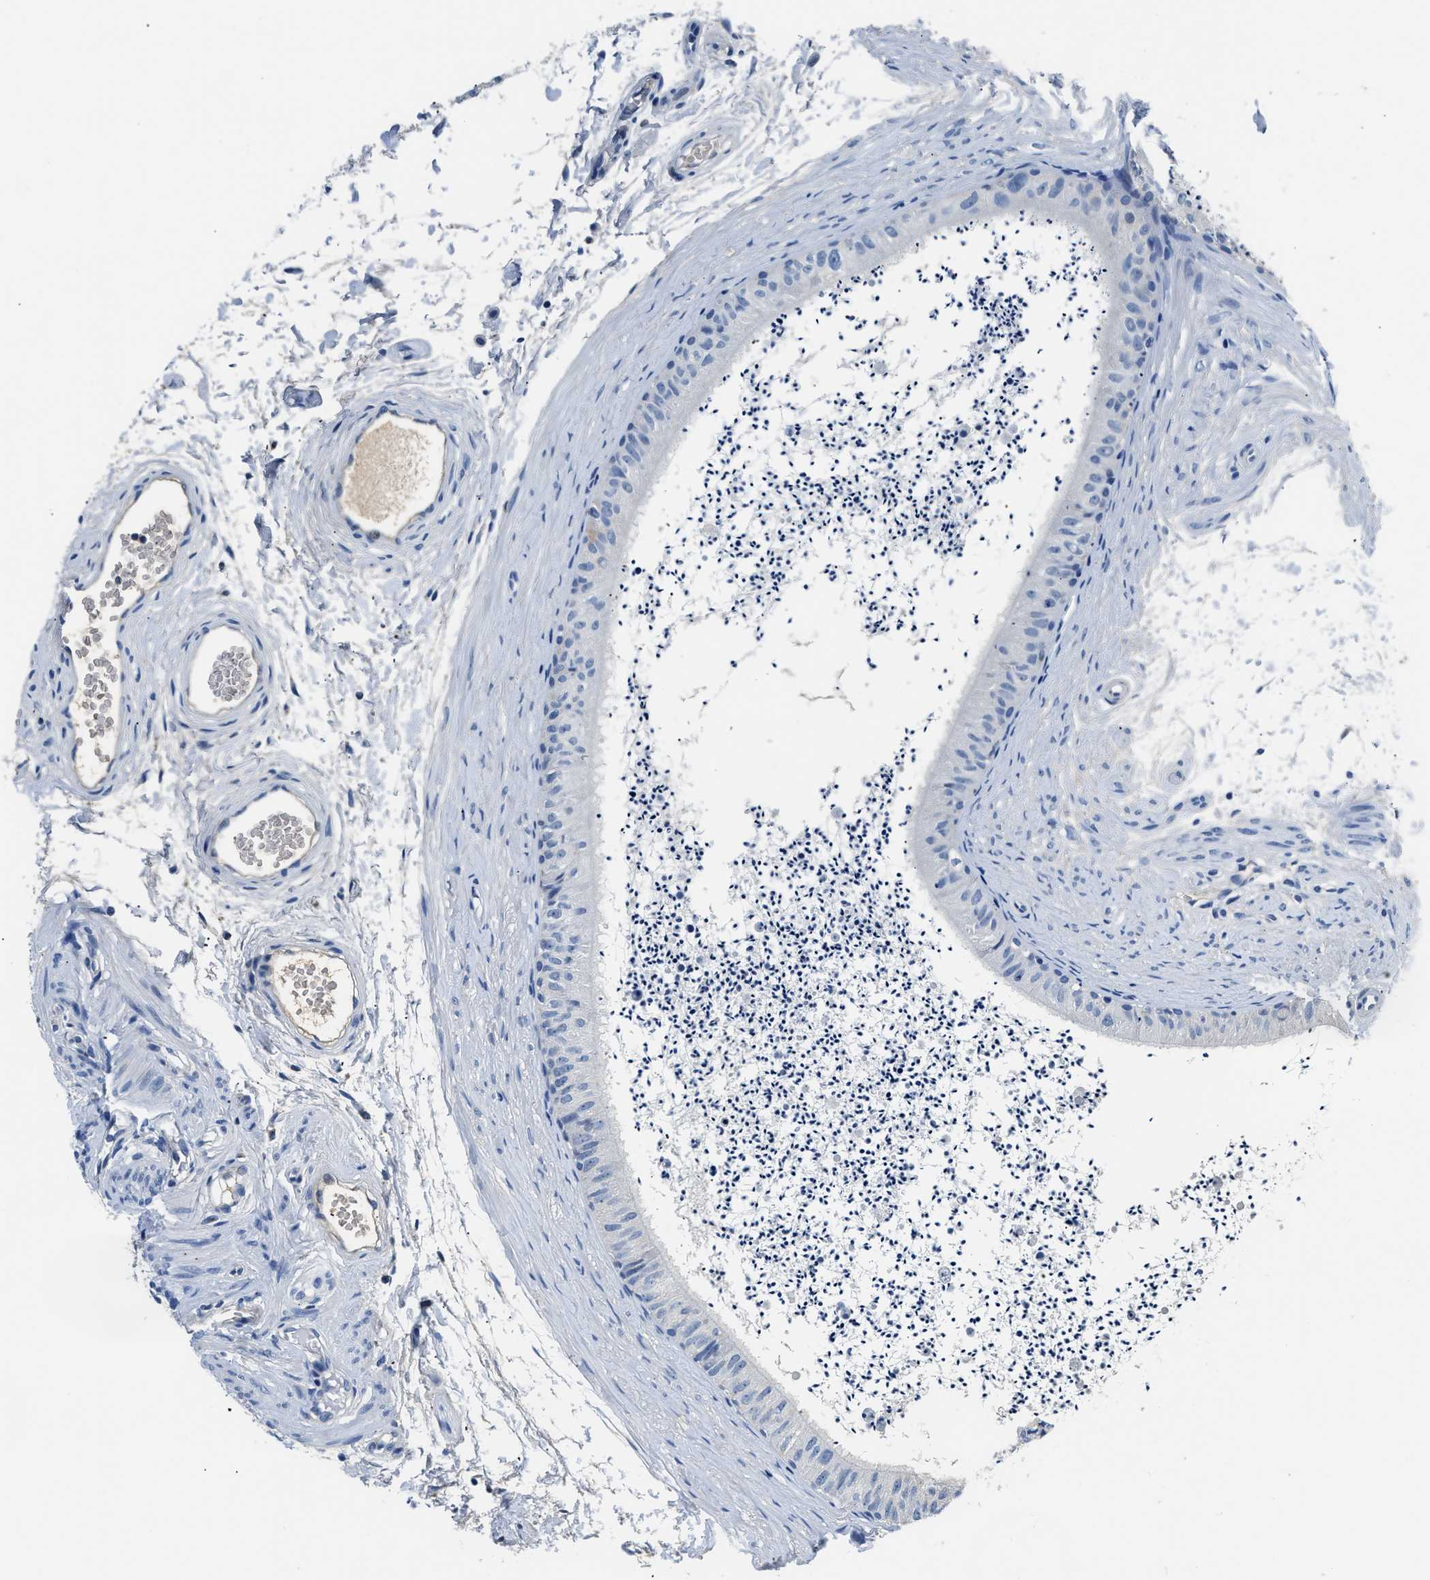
{"staining": {"intensity": "negative", "quantity": "none", "location": "none"}, "tissue": "epididymis", "cell_type": "Glandular cells", "image_type": "normal", "snomed": [{"axis": "morphology", "description": "Normal tissue, NOS"}, {"axis": "topography", "description": "Epididymis"}], "caption": "High power microscopy photomicrograph of an IHC image of unremarkable epididymis, revealing no significant positivity in glandular cells.", "gene": "PCK2", "patient": {"sex": "male", "age": 56}}